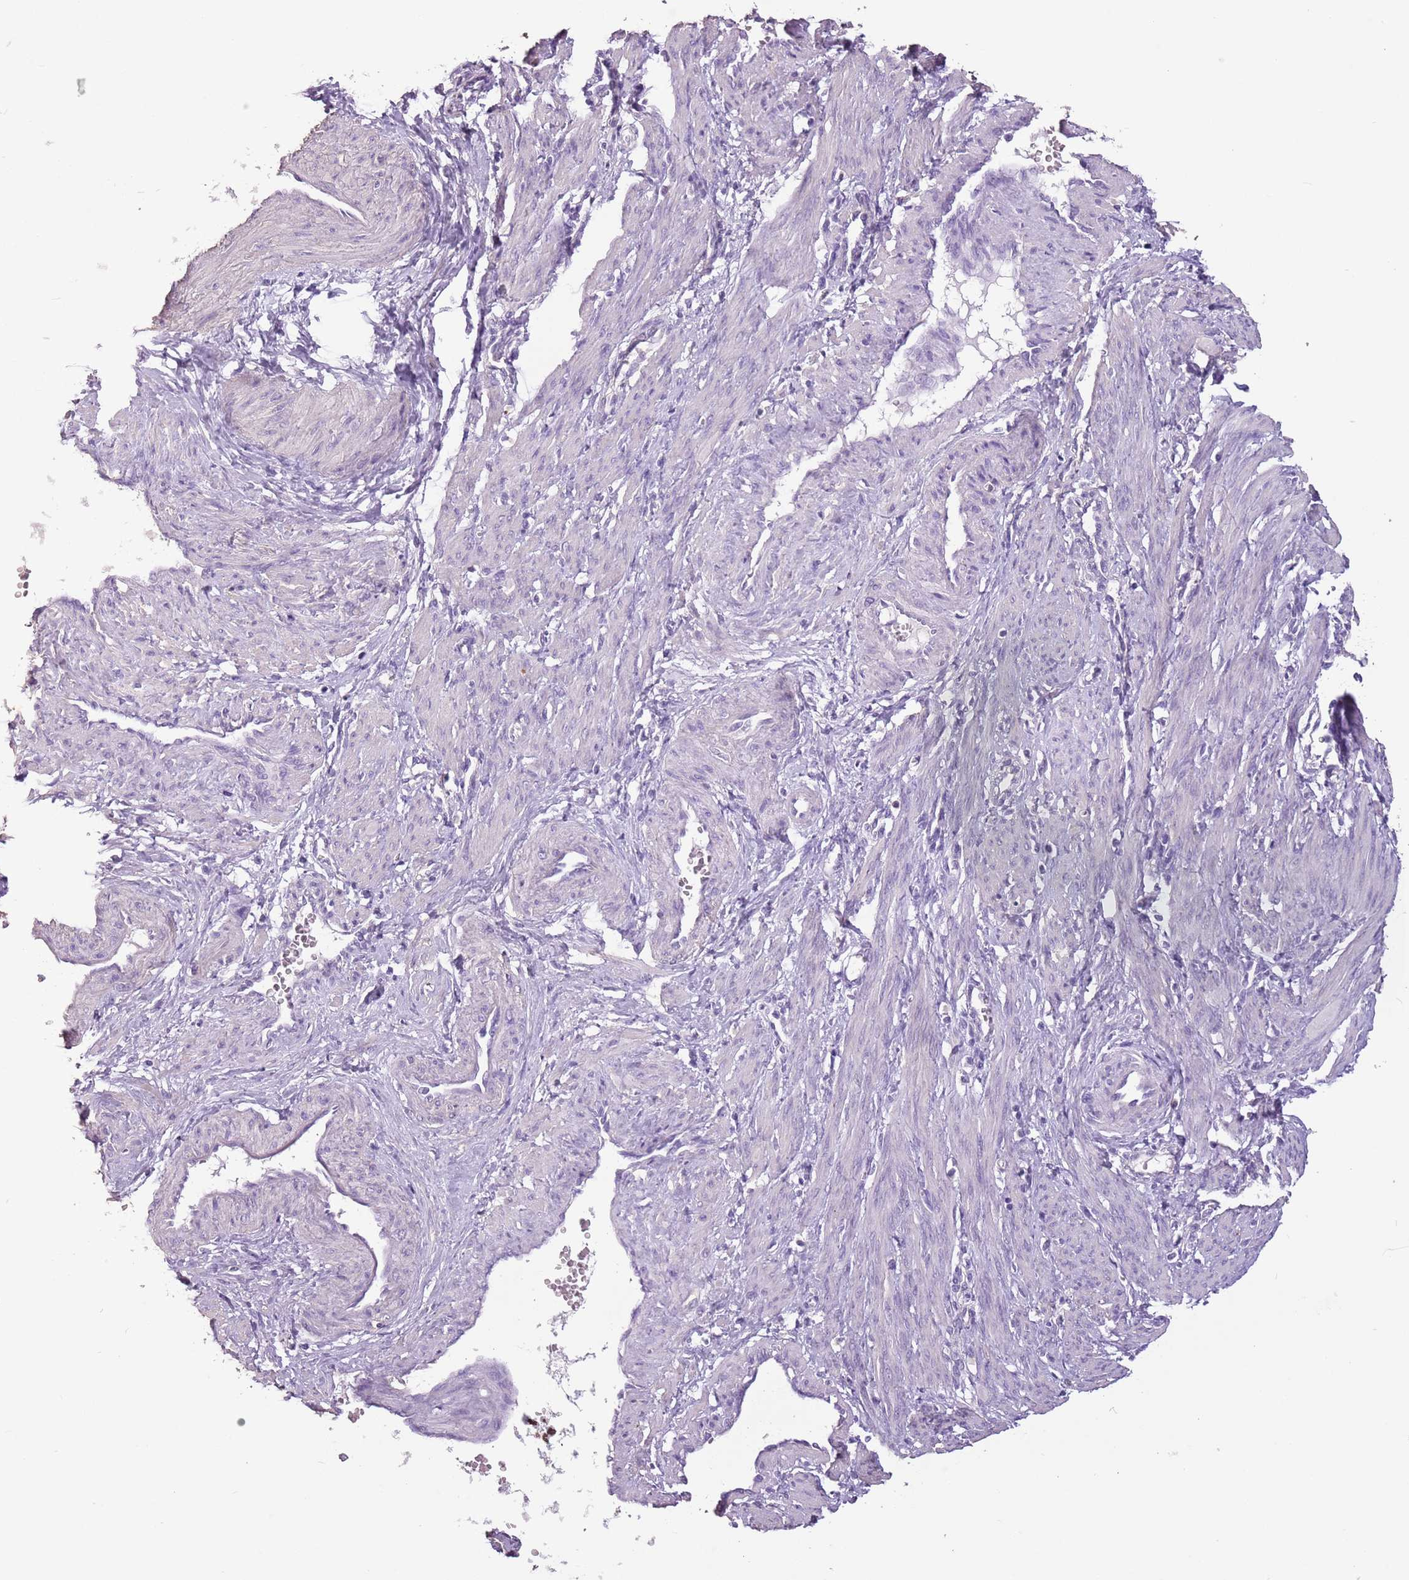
{"staining": {"intensity": "negative", "quantity": "none", "location": "none"}, "tissue": "smooth muscle", "cell_type": "Smooth muscle cells", "image_type": "normal", "snomed": [{"axis": "morphology", "description": "Normal tissue, NOS"}, {"axis": "topography", "description": "Endometrium"}], "caption": "Immunohistochemistry image of benign smooth muscle: human smooth muscle stained with DAB demonstrates no significant protein positivity in smooth muscle cells.", "gene": "CELF6", "patient": {"sex": "female", "age": 33}}